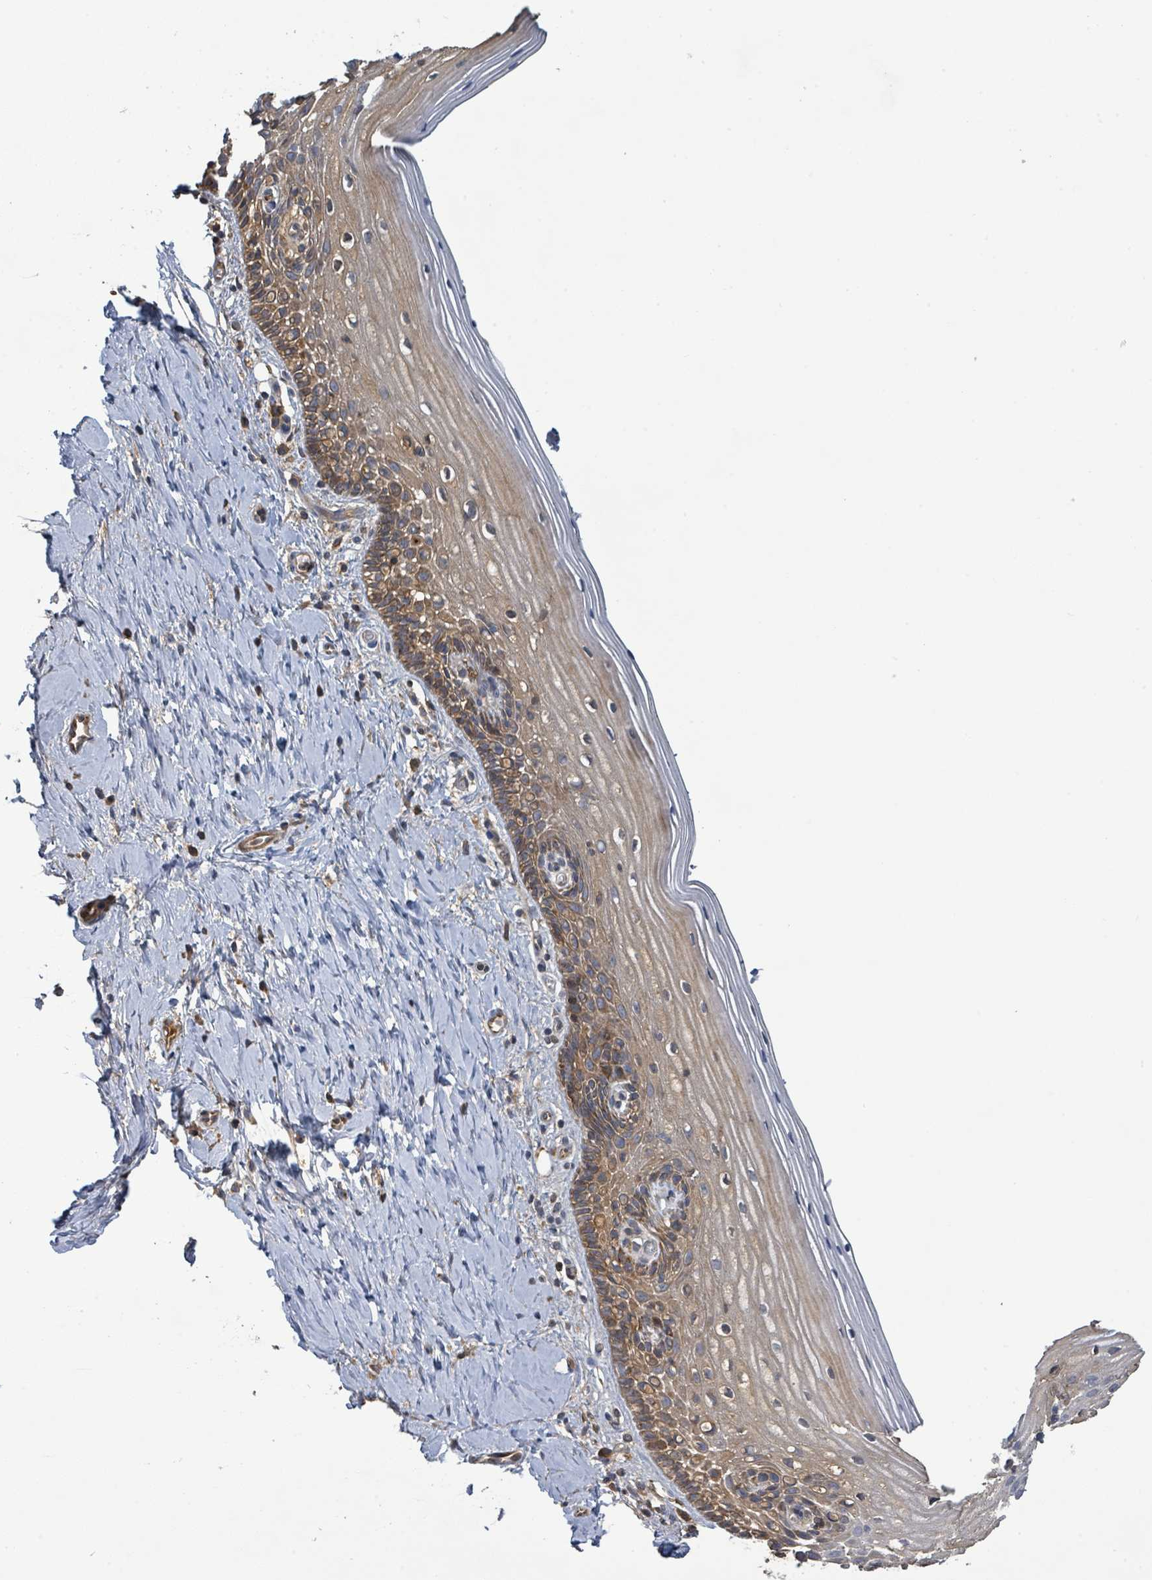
{"staining": {"intensity": "weak", "quantity": "25%-75%", "location": "cytoplasmic/membranous"}, "tissue": "cervix", "cell_type": "Glandular cells", "image_type": "normal", "snomed": [{"axis": "morphology", "description": "Normal tissue, NOS"}, {"axis": "topography", "description": "Cervix"}], "caption": "Glandular cells reveal low levels of weak cytoplasmic/membranous staining in approximately 25%-75% of cells in unremarkable cervix.", "gene": "STARD4", "patient": {"sex": "female", "age": 44}}